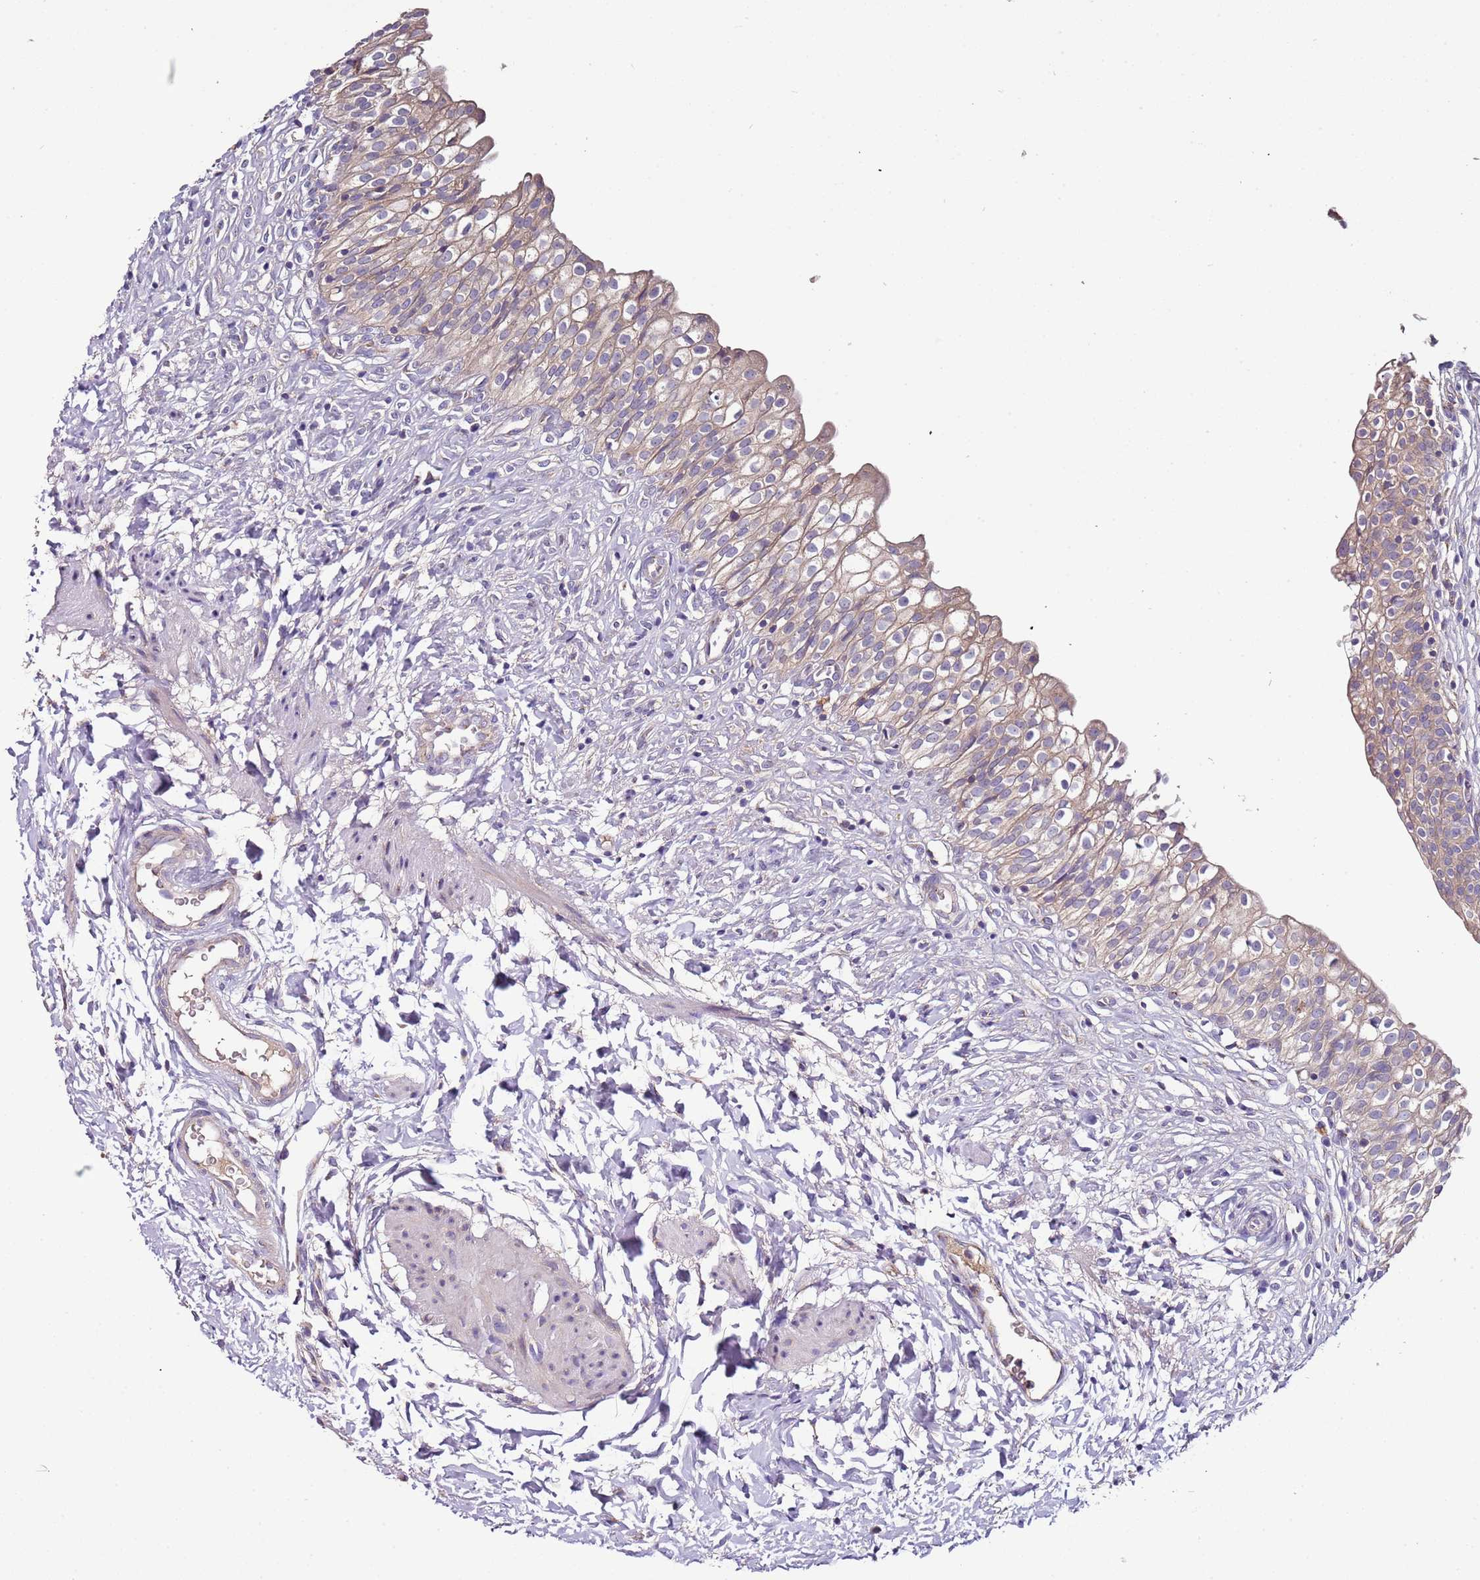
{"staining": {"intensity": "weak", "quantity": "25%-75%", "location": "cytoplasmic/membranous"}, "tissue": "urinary bladder", "cell_type": "Urothelial cells", "image_type": "normal", "snomed": [{"axis": "morphology", "description": "Normal tissue, NOS"}, {"axis": "topography", "description": "Urinary bladder"}], "caption": "Protein staining reveals weak cytoplasmic/membranous positivity in about 25%-75% of urothelial cells in benign urinary bladder.", "gene": "FAM20A", "patient": {"sex": "male", "age": 55}}